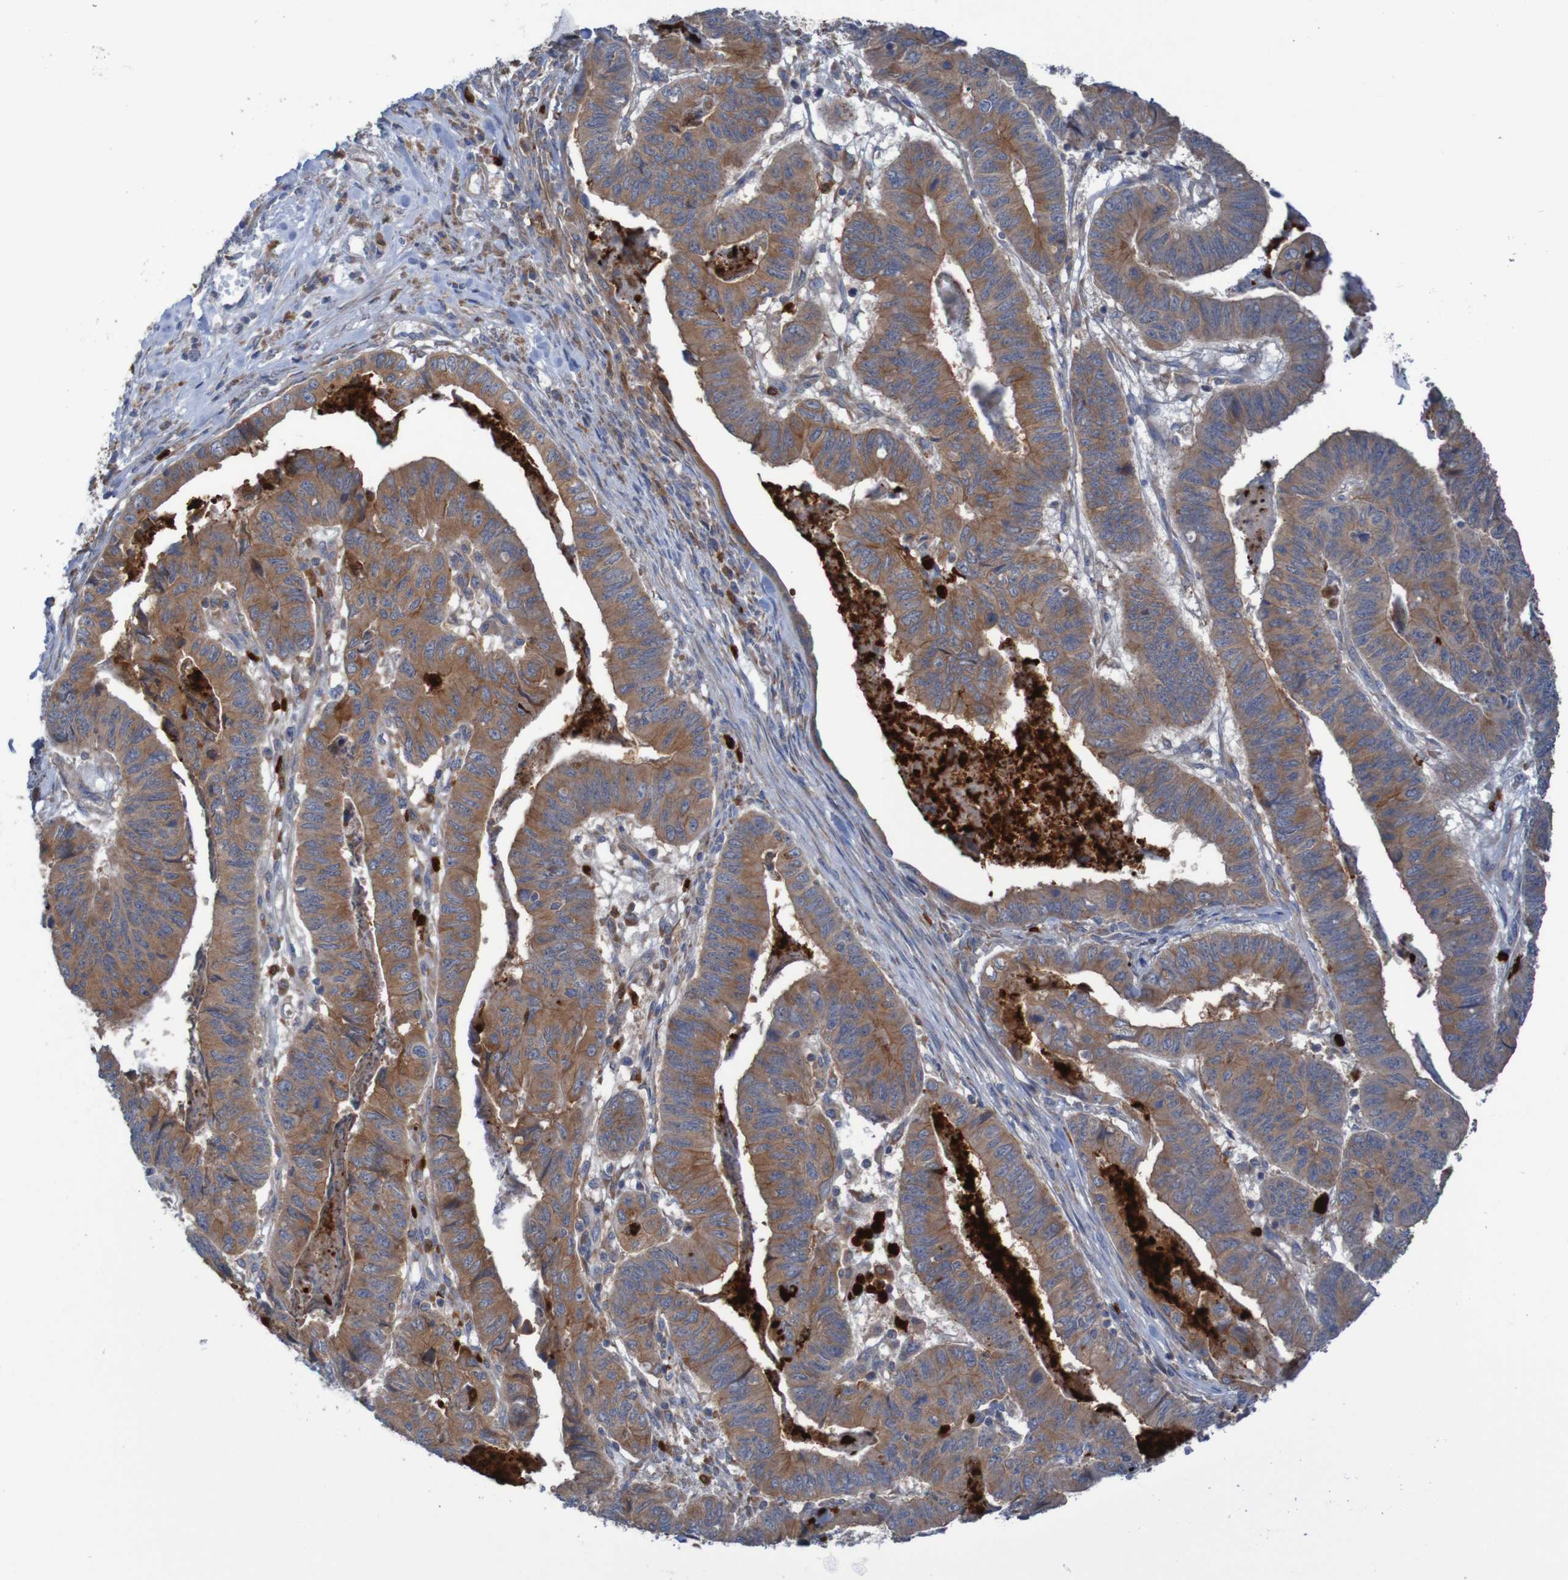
{"staining": {"intensity": "moderate", "quantity": ">75%", "location": "cytoplasmic/membranous"}, "tissue": "stomach cancer", "cell_type": "Tumor cells", "image_type": "cancer", "snomed": [{"axis": "morphology", "description": "Adenocarcinoma, NOS"}, {"axis": "topography", "description": "Stomach, lower"}], "caption": "Protein expression analysis of human stomach cancer (adenocarcinoma) reveals moderate cytoplasmic/membranous positivity in about >75% of tumor cells.", "gene": "PARP4", "patient": {"sex": "male", "age": 77}}